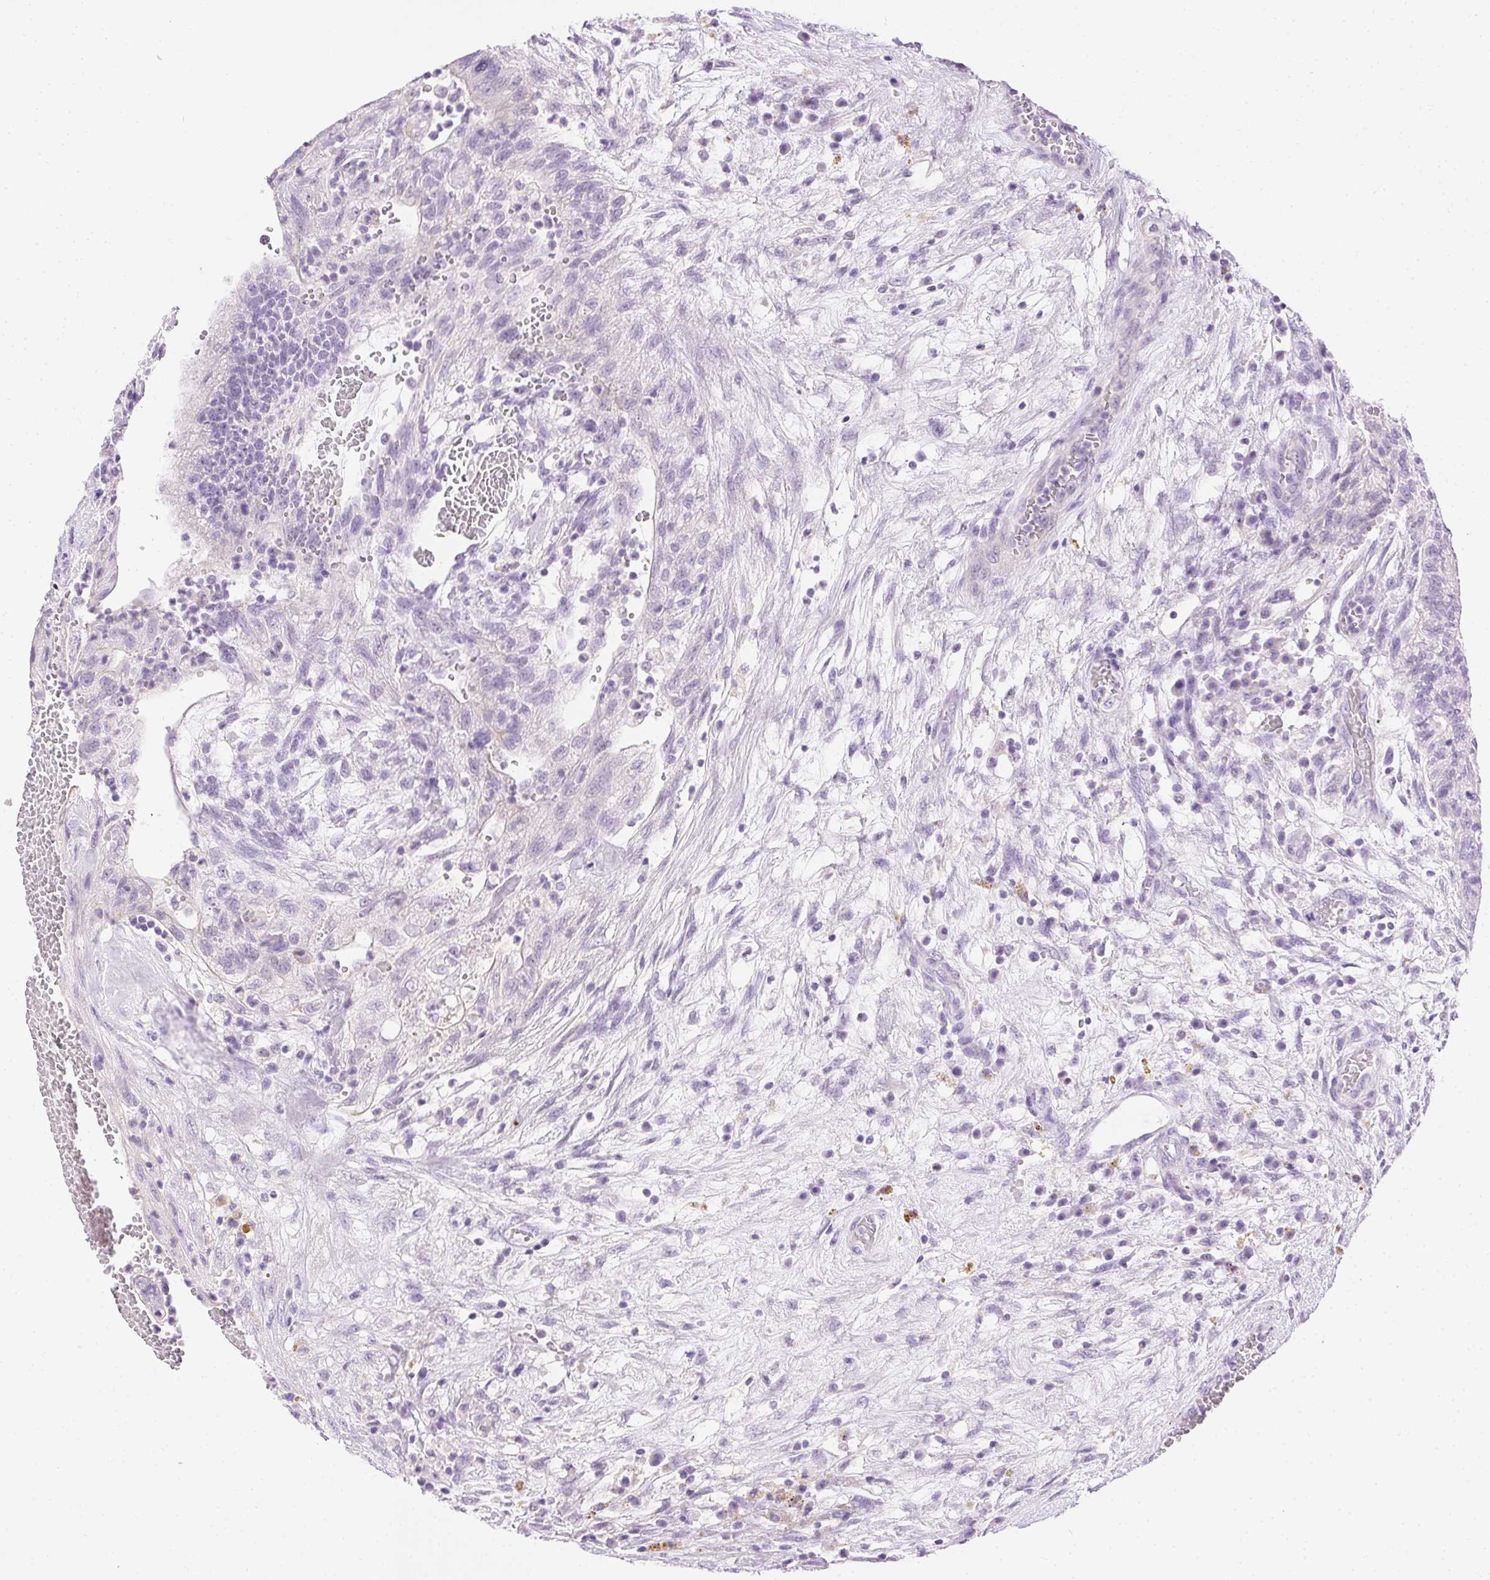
{"staining": {"intensity": "negative", "quantity": "none", "location": "none"}, "tissue": "testis cancer", "cell_type": "Tumor cells", "image_type": "cancer", "snomed": [{"axis": "morphology", "description": "Normal tissue, NOS"}, {"axis": "morphology", "description": "Carcinoma, Embryonal, NOS"}, {"axis": "topography", "description": "Testis"}], "caption": "Photomicrograph shows no significant protein positivity in tumor cells of embryonal carcinoma (testis).", "gene": "C20orf85", "patient": {"sex": "male", "age": 32}}